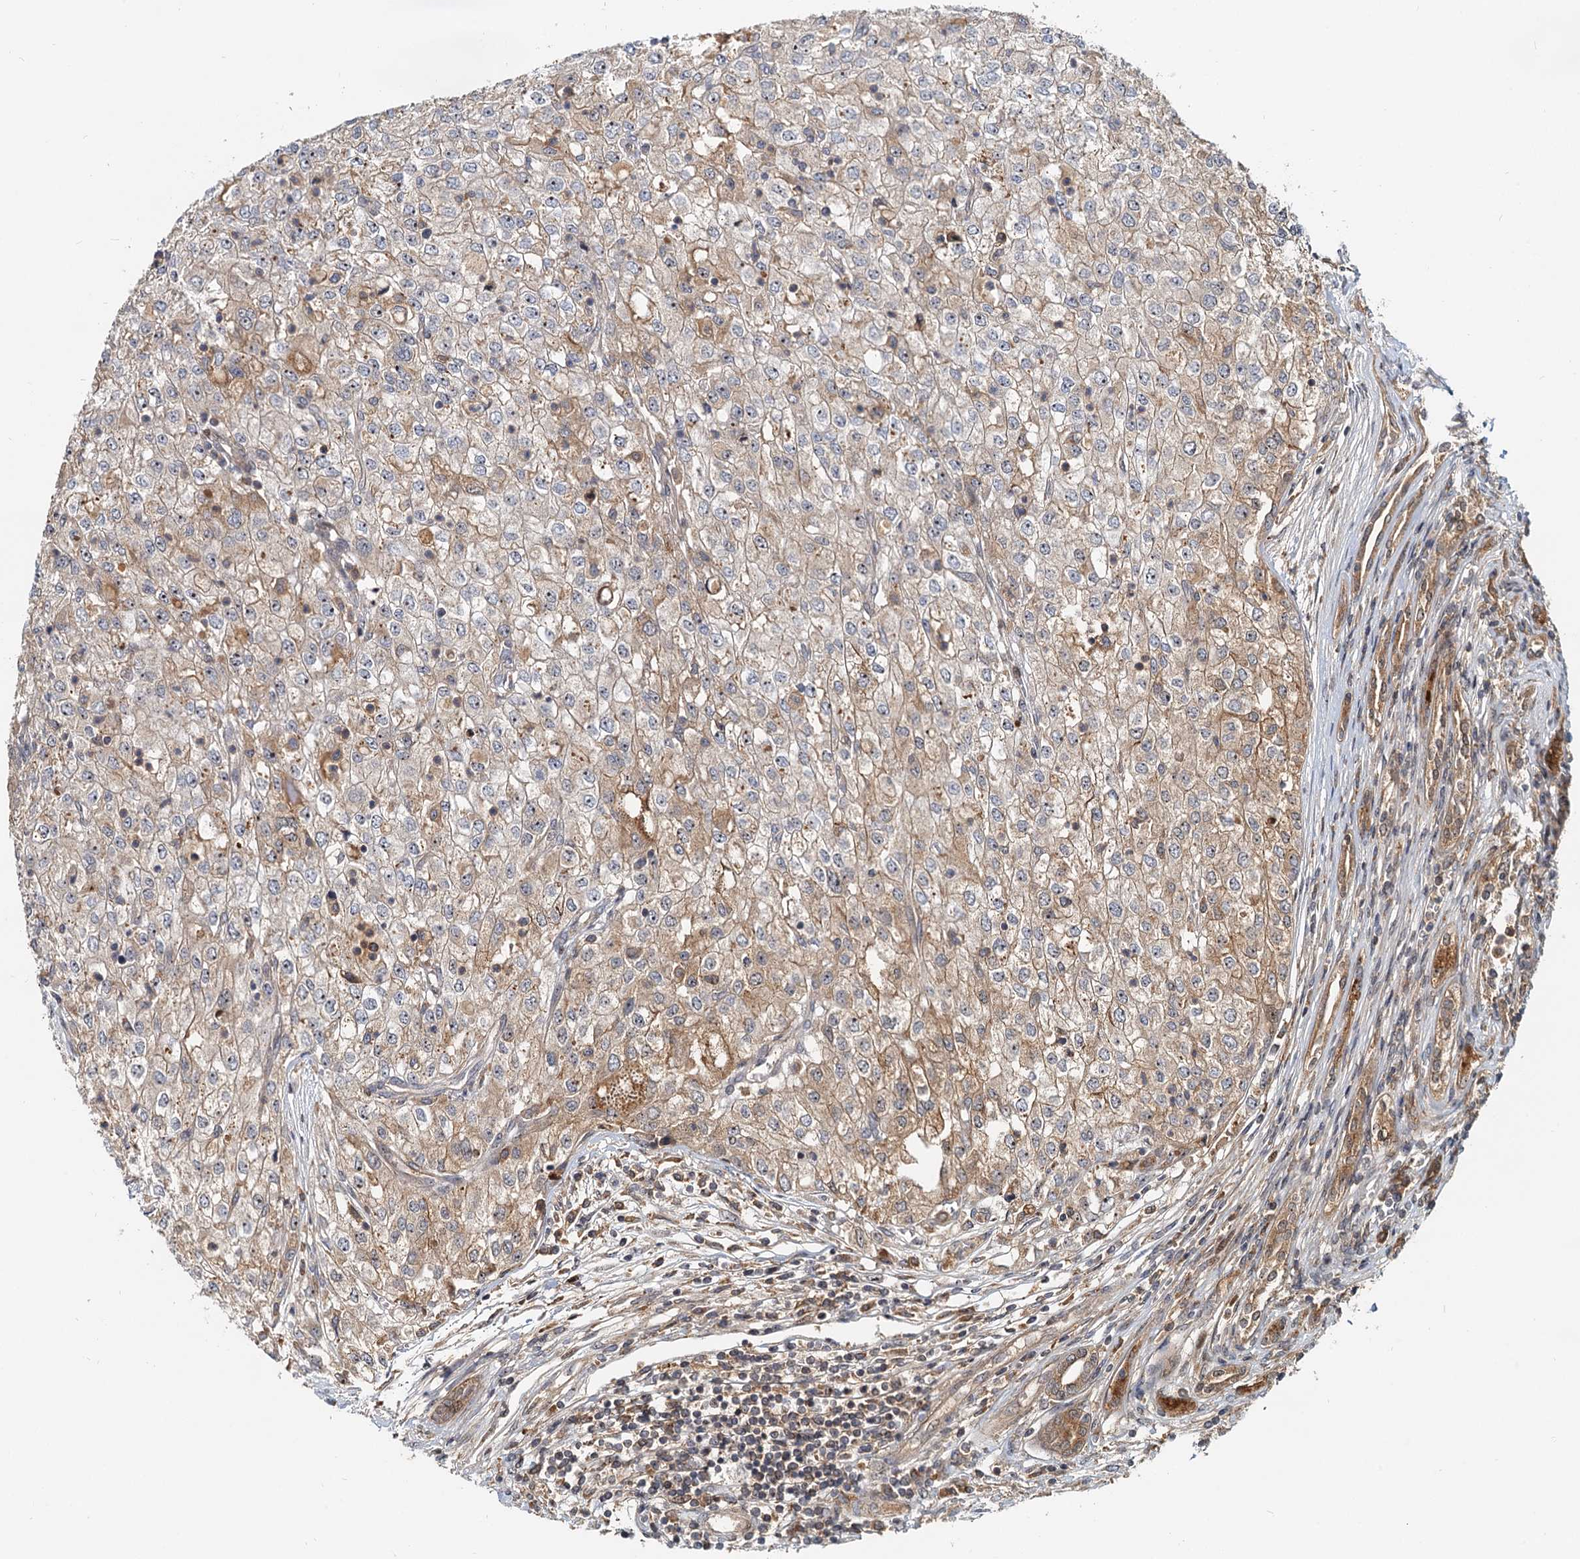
{"staining": {"intensity": "moderate", "quantity": ">75%", "location": "cytoplasmic/membranous"}, "tissue": "renal cancer", "cell_type": "Tumor cells", "image_type": "cancer", "snomed": [{"axis": "morphology", "description": "Adenocarcinoma, NOS"}, {"axis": "topography", "description": "Kidney"}], "caption": "A high-resolution micrograph shows immunohistochemistry (IHC) staining of renal cancer (adenocarcinoma), which exhibits moderate cytoplasmic/membranous expression in approximately >75% of tumor cells. (Stains: DAB in brown, nuclei in blue, Microscopy: brightfield microscopy at high magnification).", "gene": "TOLLIP", "patient": {"sex": "female", "age": 54}}